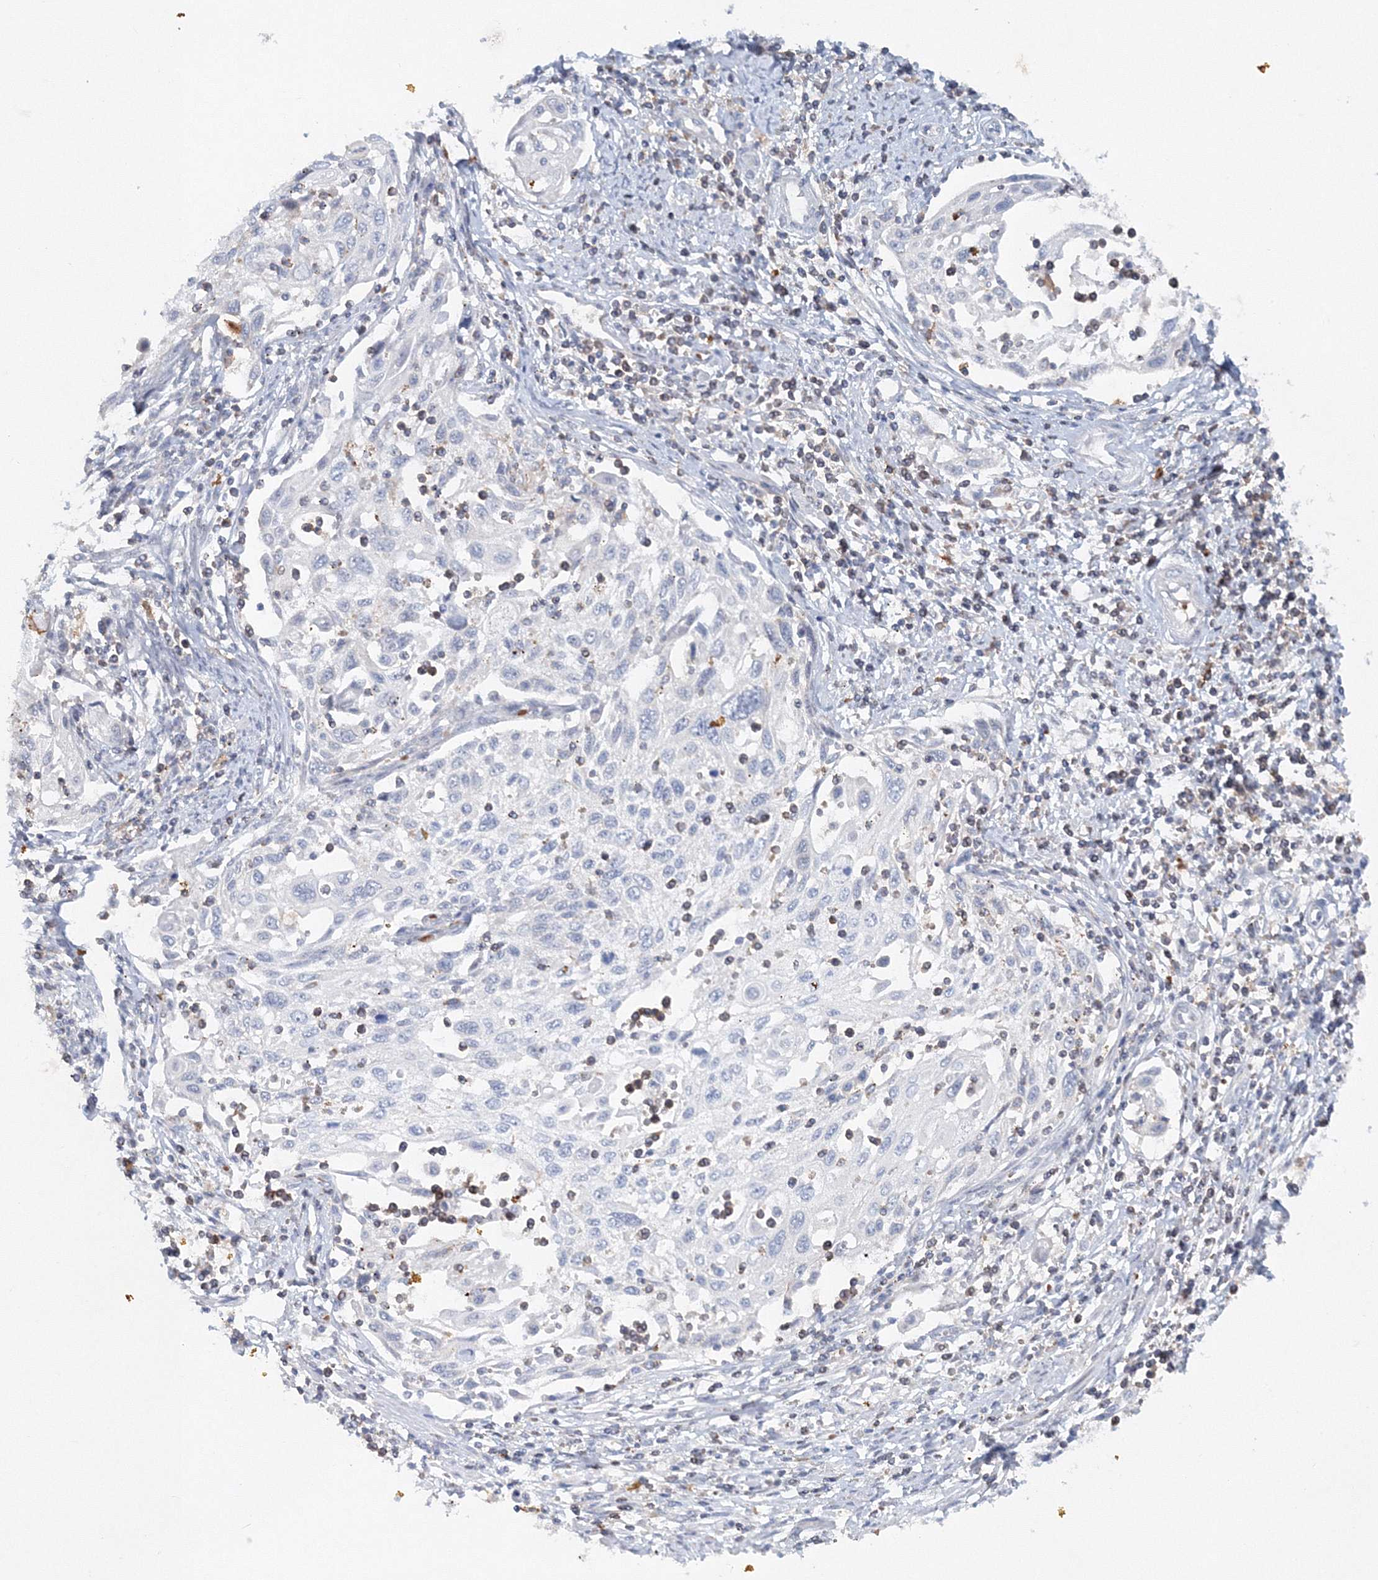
{"staining": {"intensity": "negative", "quantity": "none", "location": "none"}, "tissue": "cervical cancer", "cell_type": "Tumor cells", "image_type": "cancer", "snomed": [{"axis": "morphology", "description": "Squamous cell carcinoma, NOS"}, {"axis": "topography", "description": "Cervix"}], "caption": "An image of human squamous cell carcinoma (cervical) is negative for staining in tumor cells.", "gene": "SH3BP5", "patient": {"sex": "female", "age": 70}}